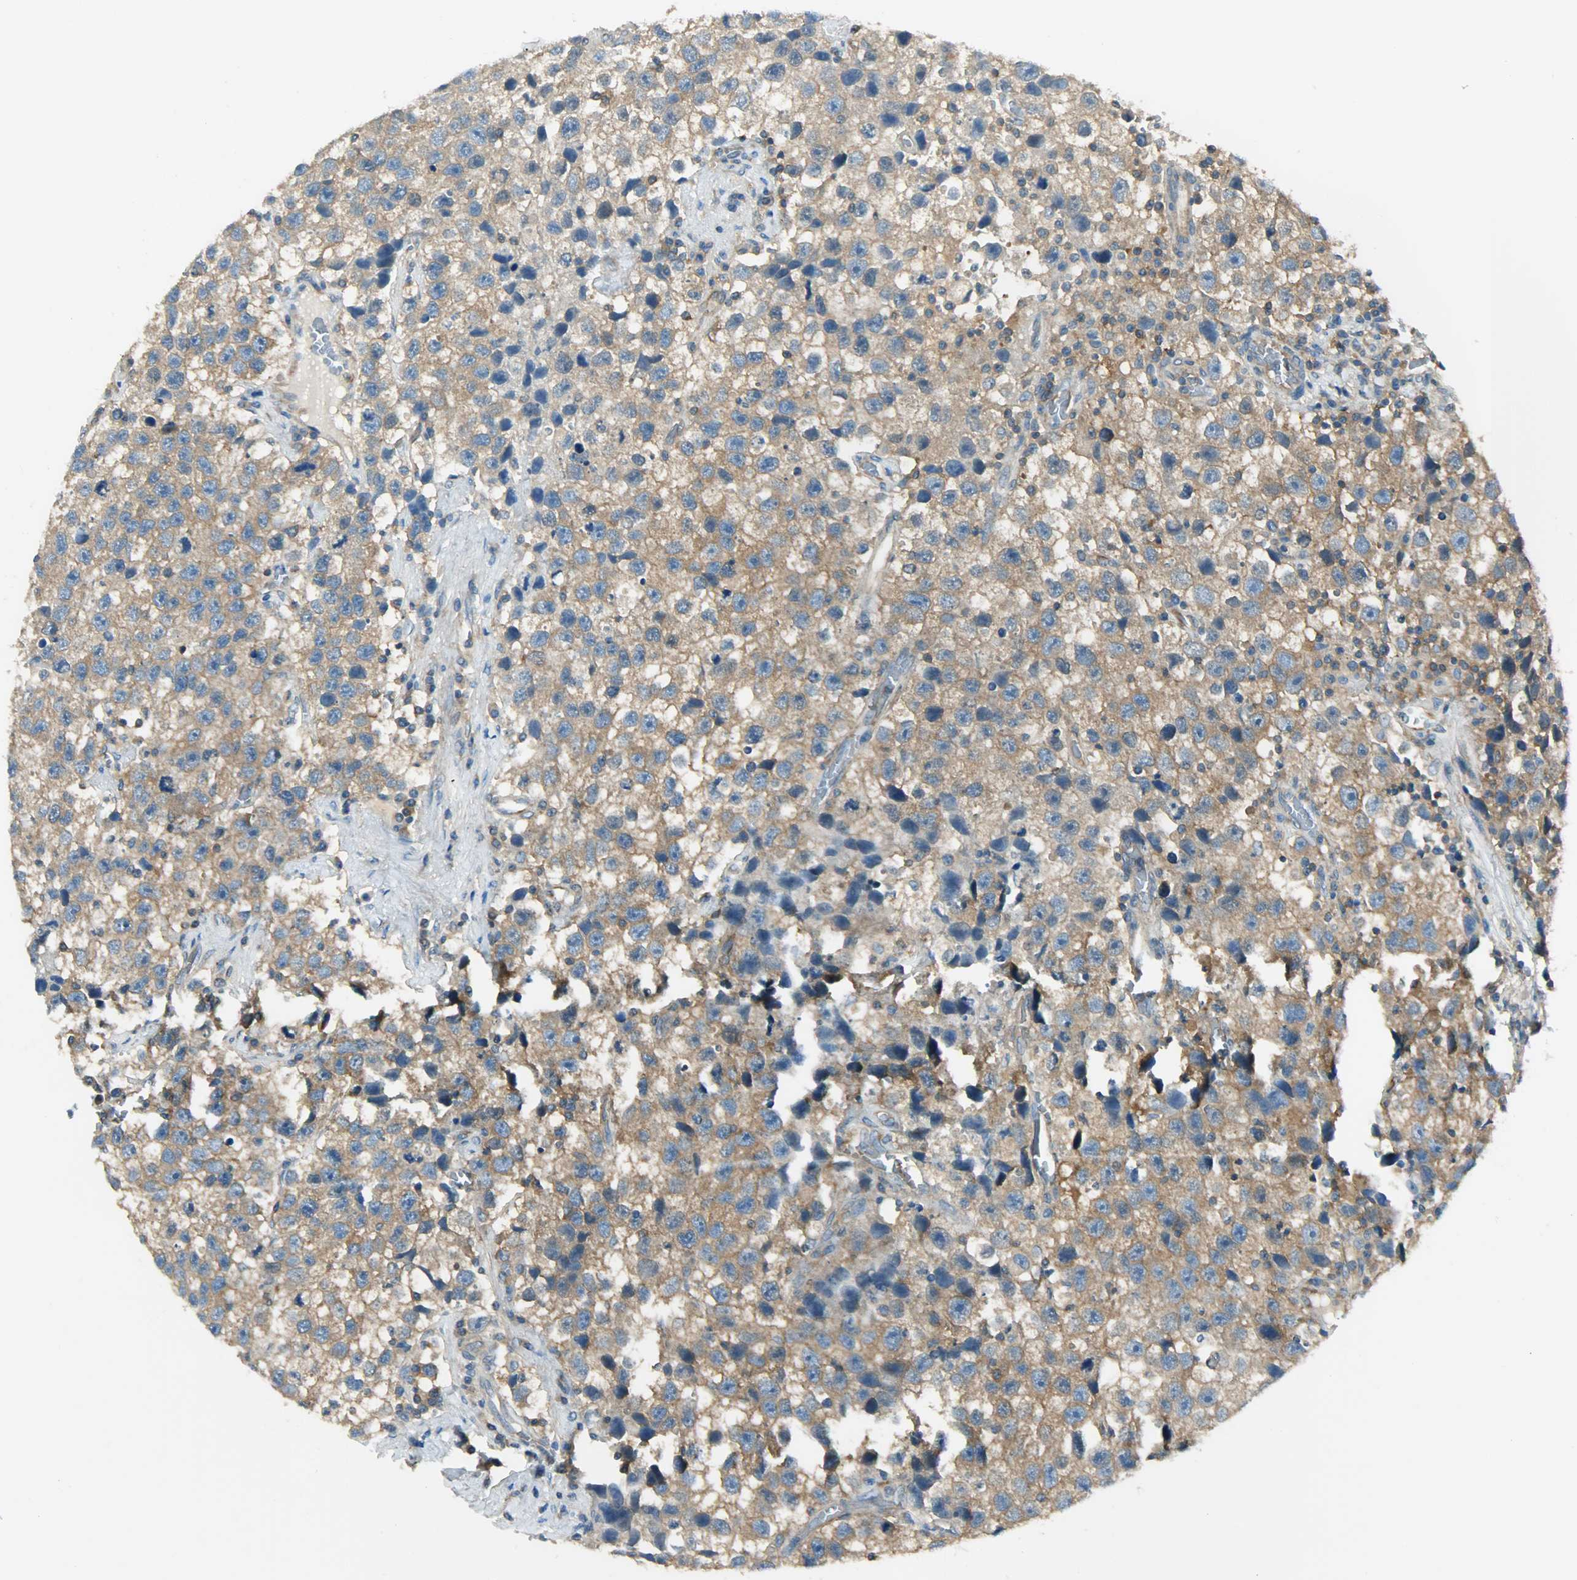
{"staining": {"intensity": "moderate", "quantity": ">75%", "location": "cytoplasmic/membranous"}, "tissue": "testis cancer", "cell_type": "Tumor cells", "image_type": "cancer", "snomed": [{"axis": "morphology", "description": "Seminoma, NOS"}, {"axis": "topography", "description": "Testis"}], "caption": "A high-resolution photomicrograph shows immunohistochemistry (IHC) staining of testis seminoma, which shows moderate cytoplasmic/membranous staining in about >75% of tumor cells.", "gene": "TSC22D2", "patient": {"sex": "male", "age": 33}}